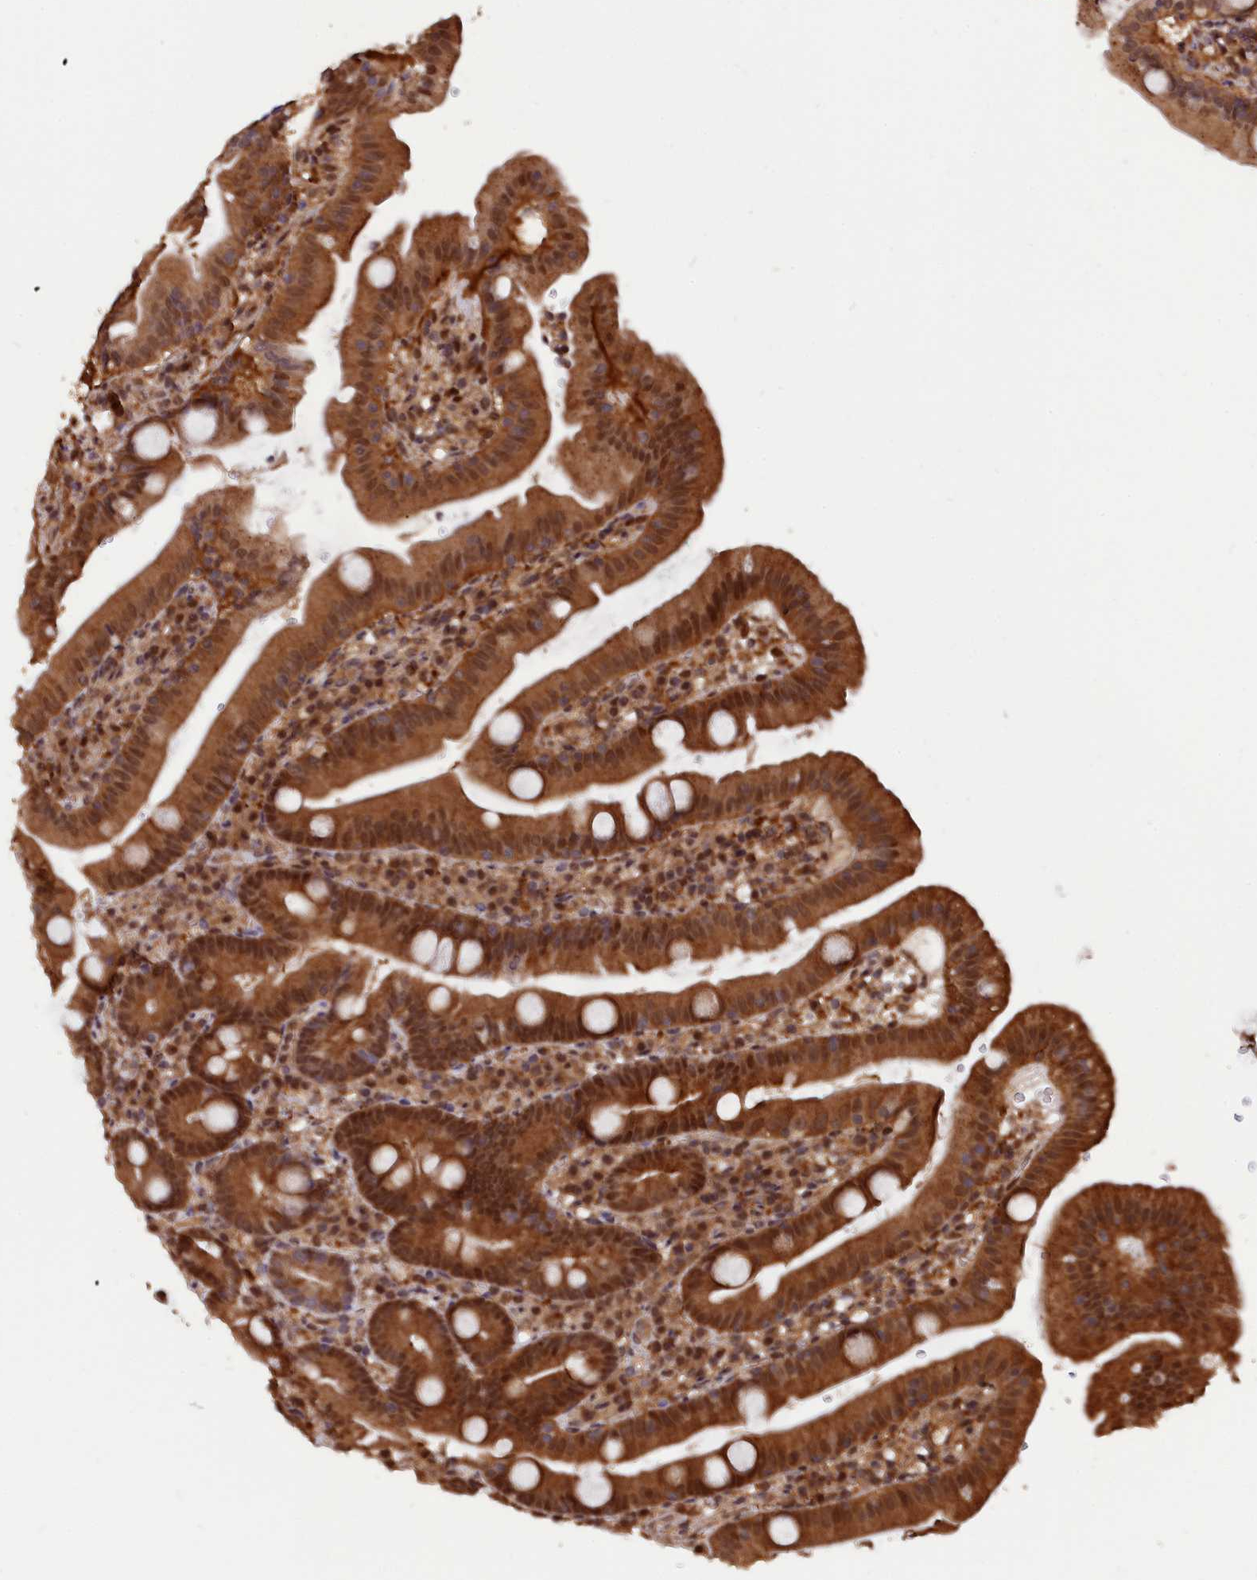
{"staining": {"intensity": "strong", "quantity": ">75%", "location": "cytoplasmic/membranous,nuclear"}, "tissue": "duodenum", "cell_type": "Glandular cells", "image_type": "normal", "snomed": [{"axis": "morphology", "description": "Normal tissue, NOS"}, {"axis": "topography", "description": "Duodenum"}], "caption": "This is a histology image of immunohistochemistry staining of unremarkable duodenum, which shows strong staining in the cytoplasmic/membranous,nuclear of glandular cells.", "gene": "ADRM1", "patient": {"sex": "female", "age": 67}}